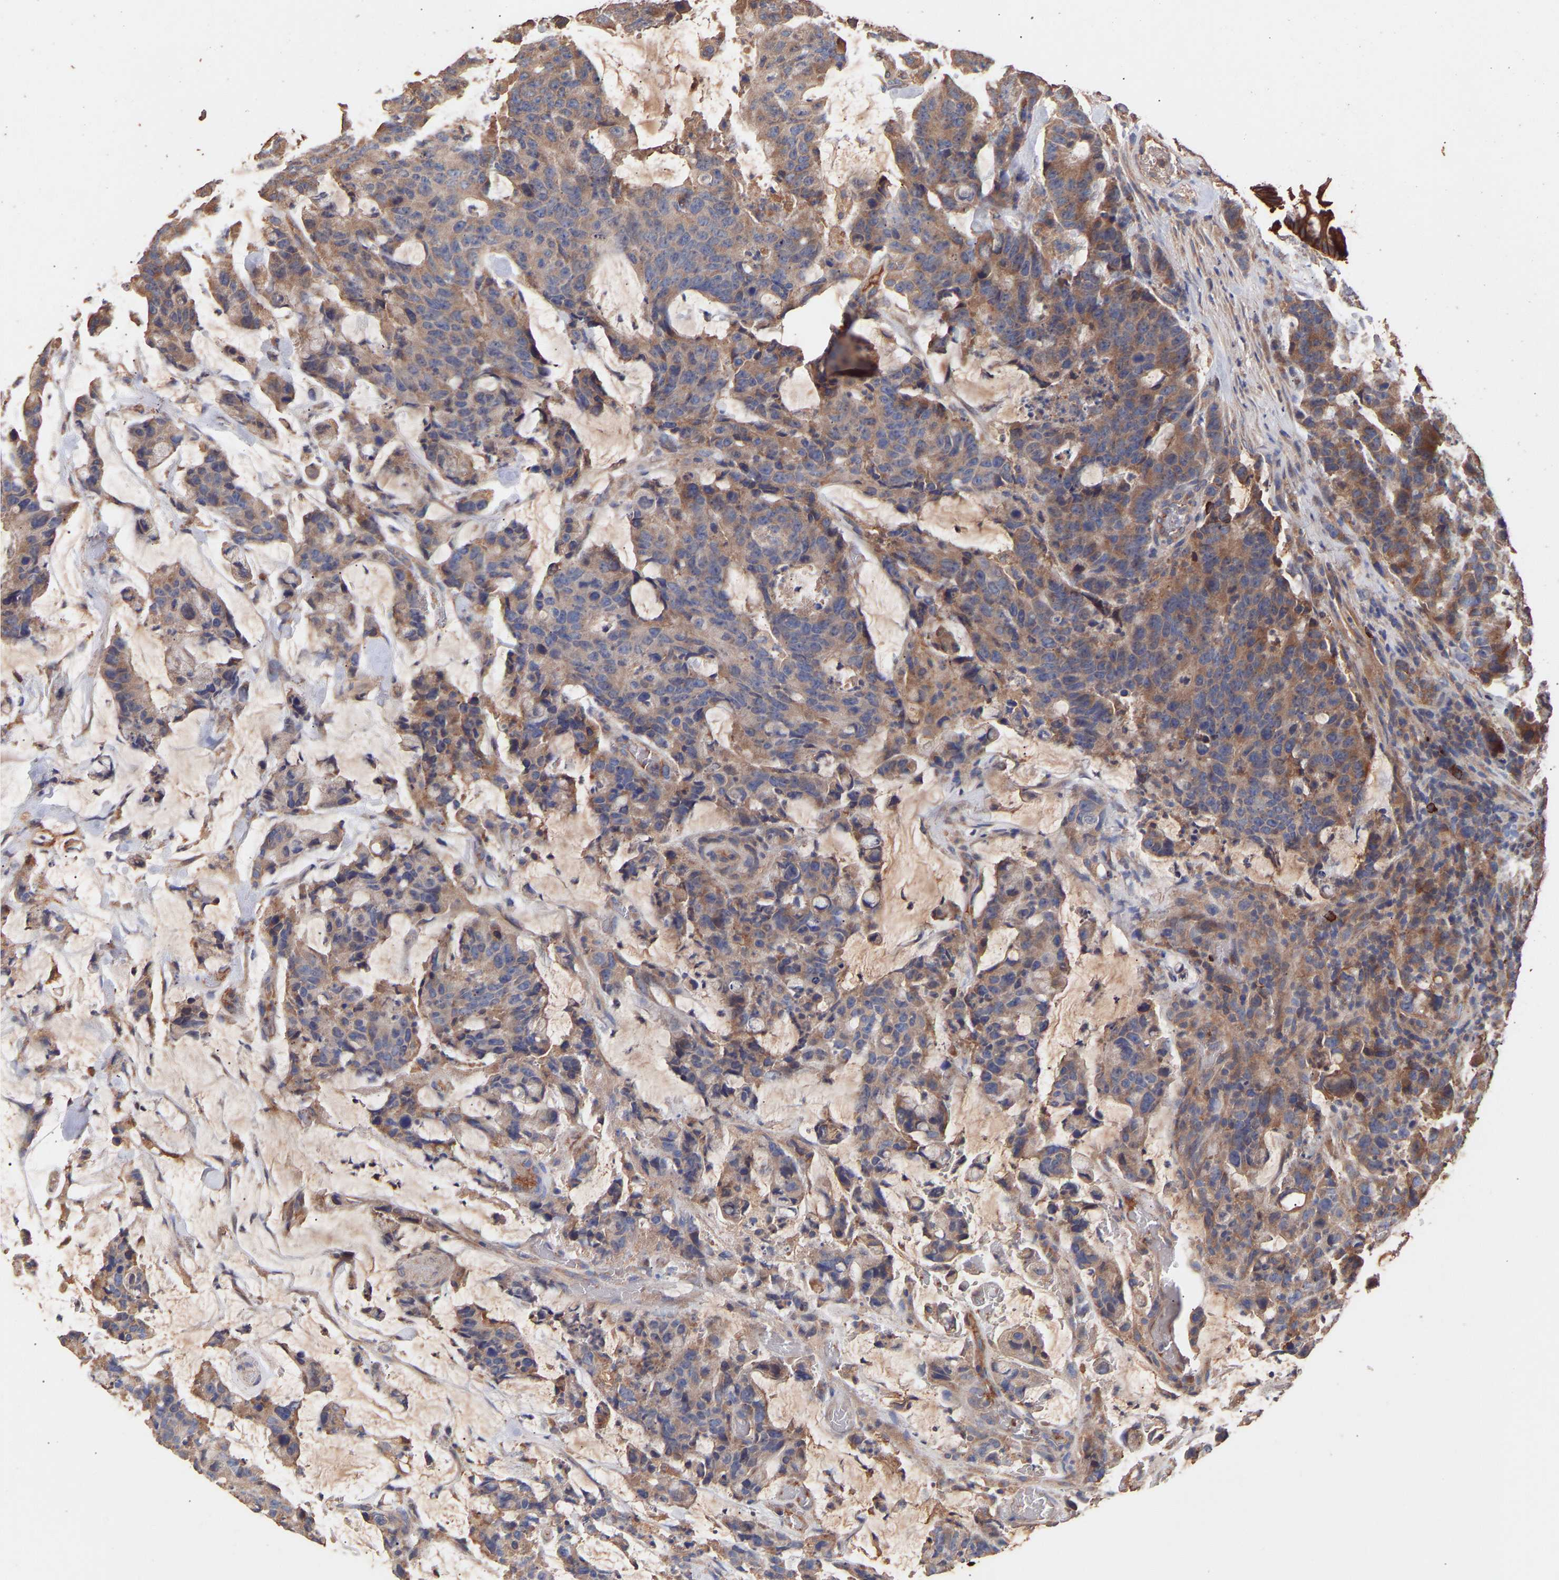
{"staining": {"intensity": "moderate", "quantity": ">75%", "location": "cytoplasmic/membranous"}, "tissue": "colorectal cancer", "cell_type": "Tumor cells", "image_type": "cancer", "snomed": [{"axis": "morphology", "description": "Adenocarcinoma, NOS"}, {"axis": "topography", "description": "Colon"}], "caption": "Tumor cells show medium levels of moderate cytoplasmic/membranous positivity in approximately >75% of cells in human colorectal cancer (adenocarcinoma).", "gene": "TMEM268", "patient": {"sex": "female", "age": 86}}